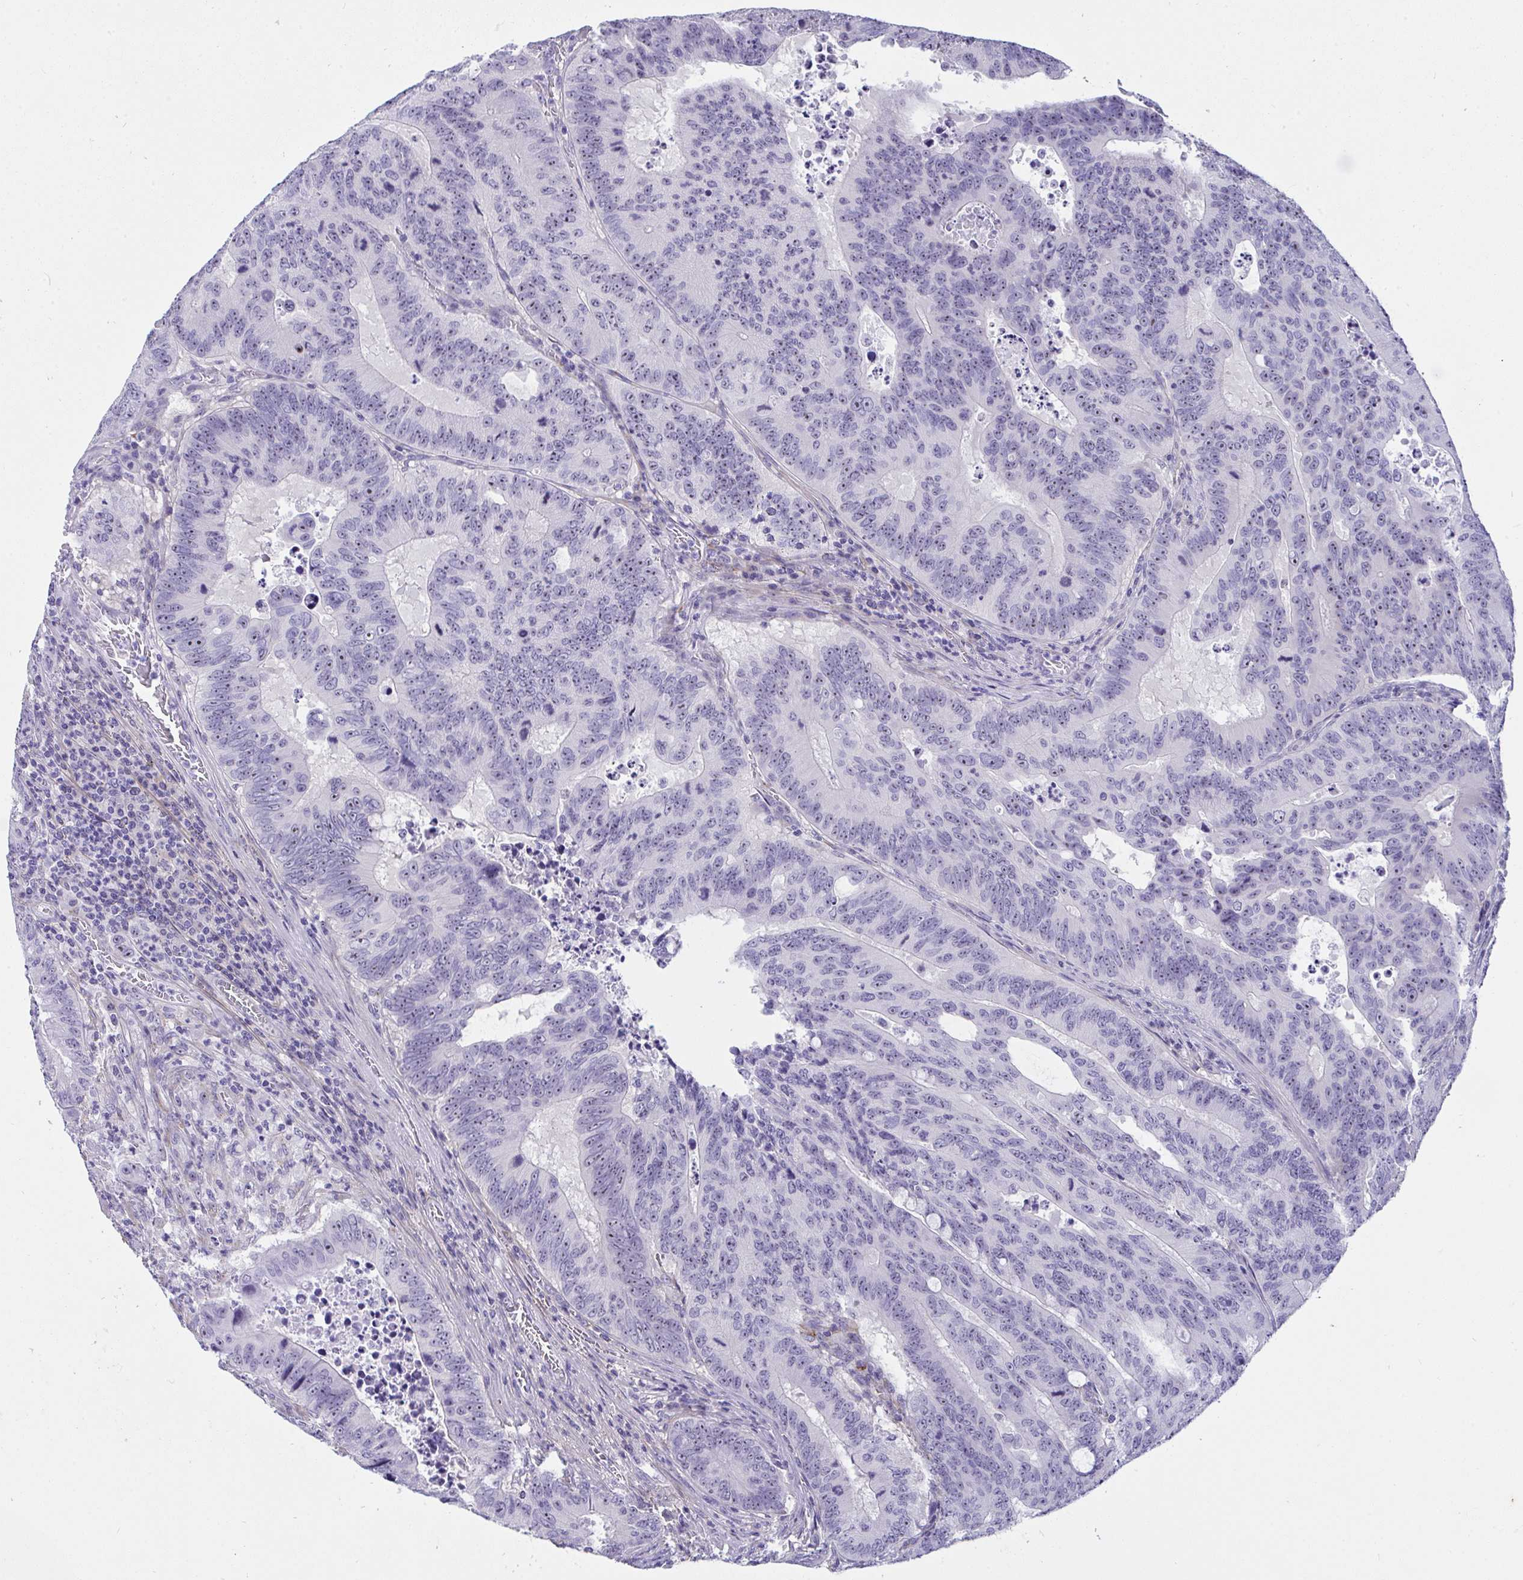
{"staining": {"intensity": "moderate", "quantity": "<25%", "location": "nuclear"}, "tissue": "colorectal cancer", "cell_type": "Tumor cells", "image_type": "cancer", "snomed": [{"axis": "morphology", "description": "Adenocarcinoma, NOS"}, {"axis": "topography", "description": "Colon"}], "caption": "The photomicrograph exhibits staining of colorectal cancer, revealing moderate nuclear protein positivity (brown color) within tumor cells.", "gene": "LHFPL6", "patient": {"sex": "male", "age": 62}}